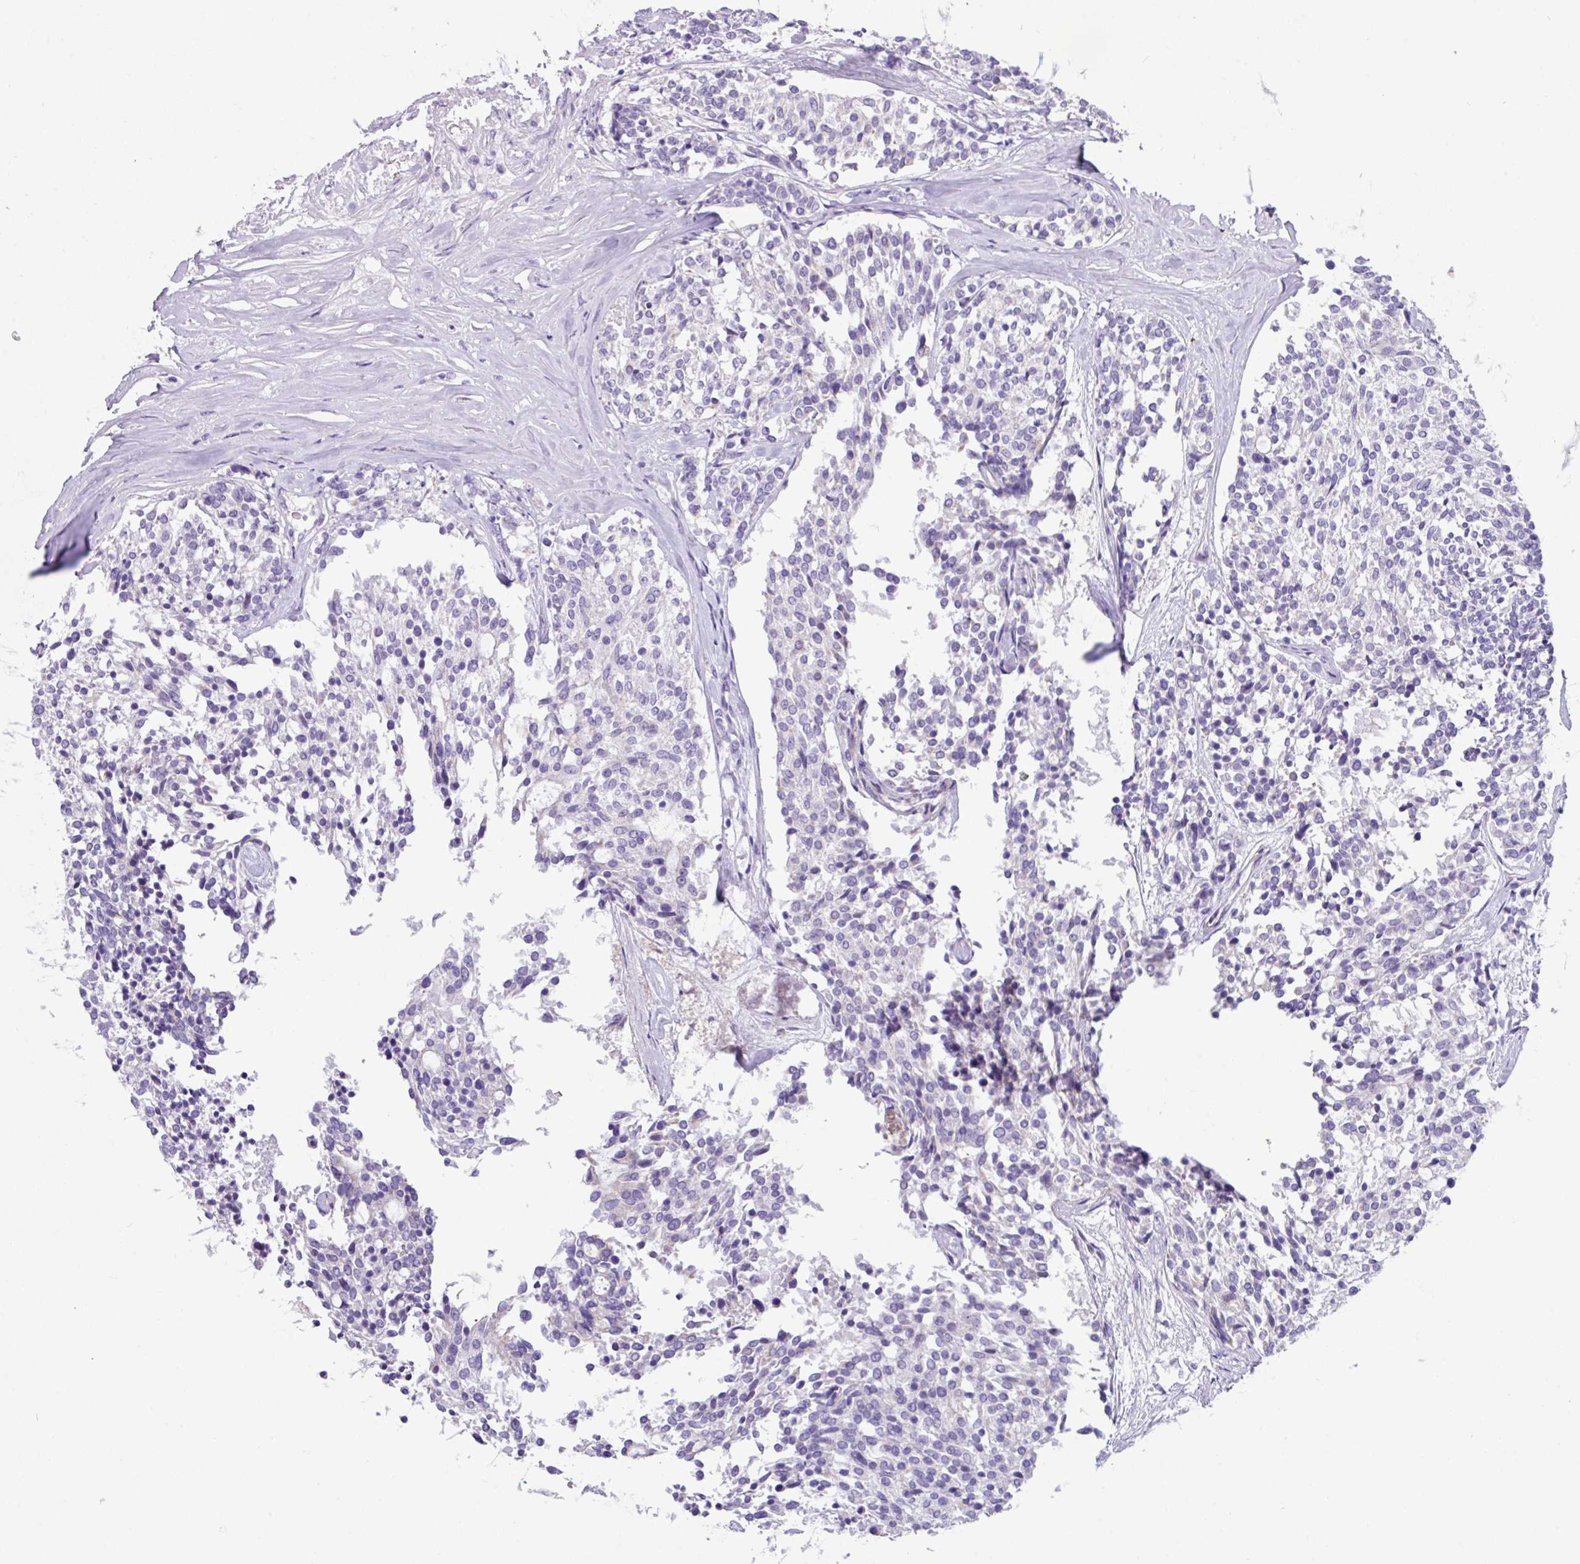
{"staining": {"intensity": "negative", "quantity": "none", "location": "none"}, "tissue": "carcinoid", "cell_type": "Tumor cells", "image_type": "cancer", "snomed": [{"axis": "morphology", "description": "Carcinoid, malignant, NOS"}, {"axis": "topography", "description": "Pancreas"}], "caption": "Photomicrograph shows no significant protein positivity in tumor cells of carcinoid.", "gene": "MRM2", "patient": {"sex": "female", "age": 54}}